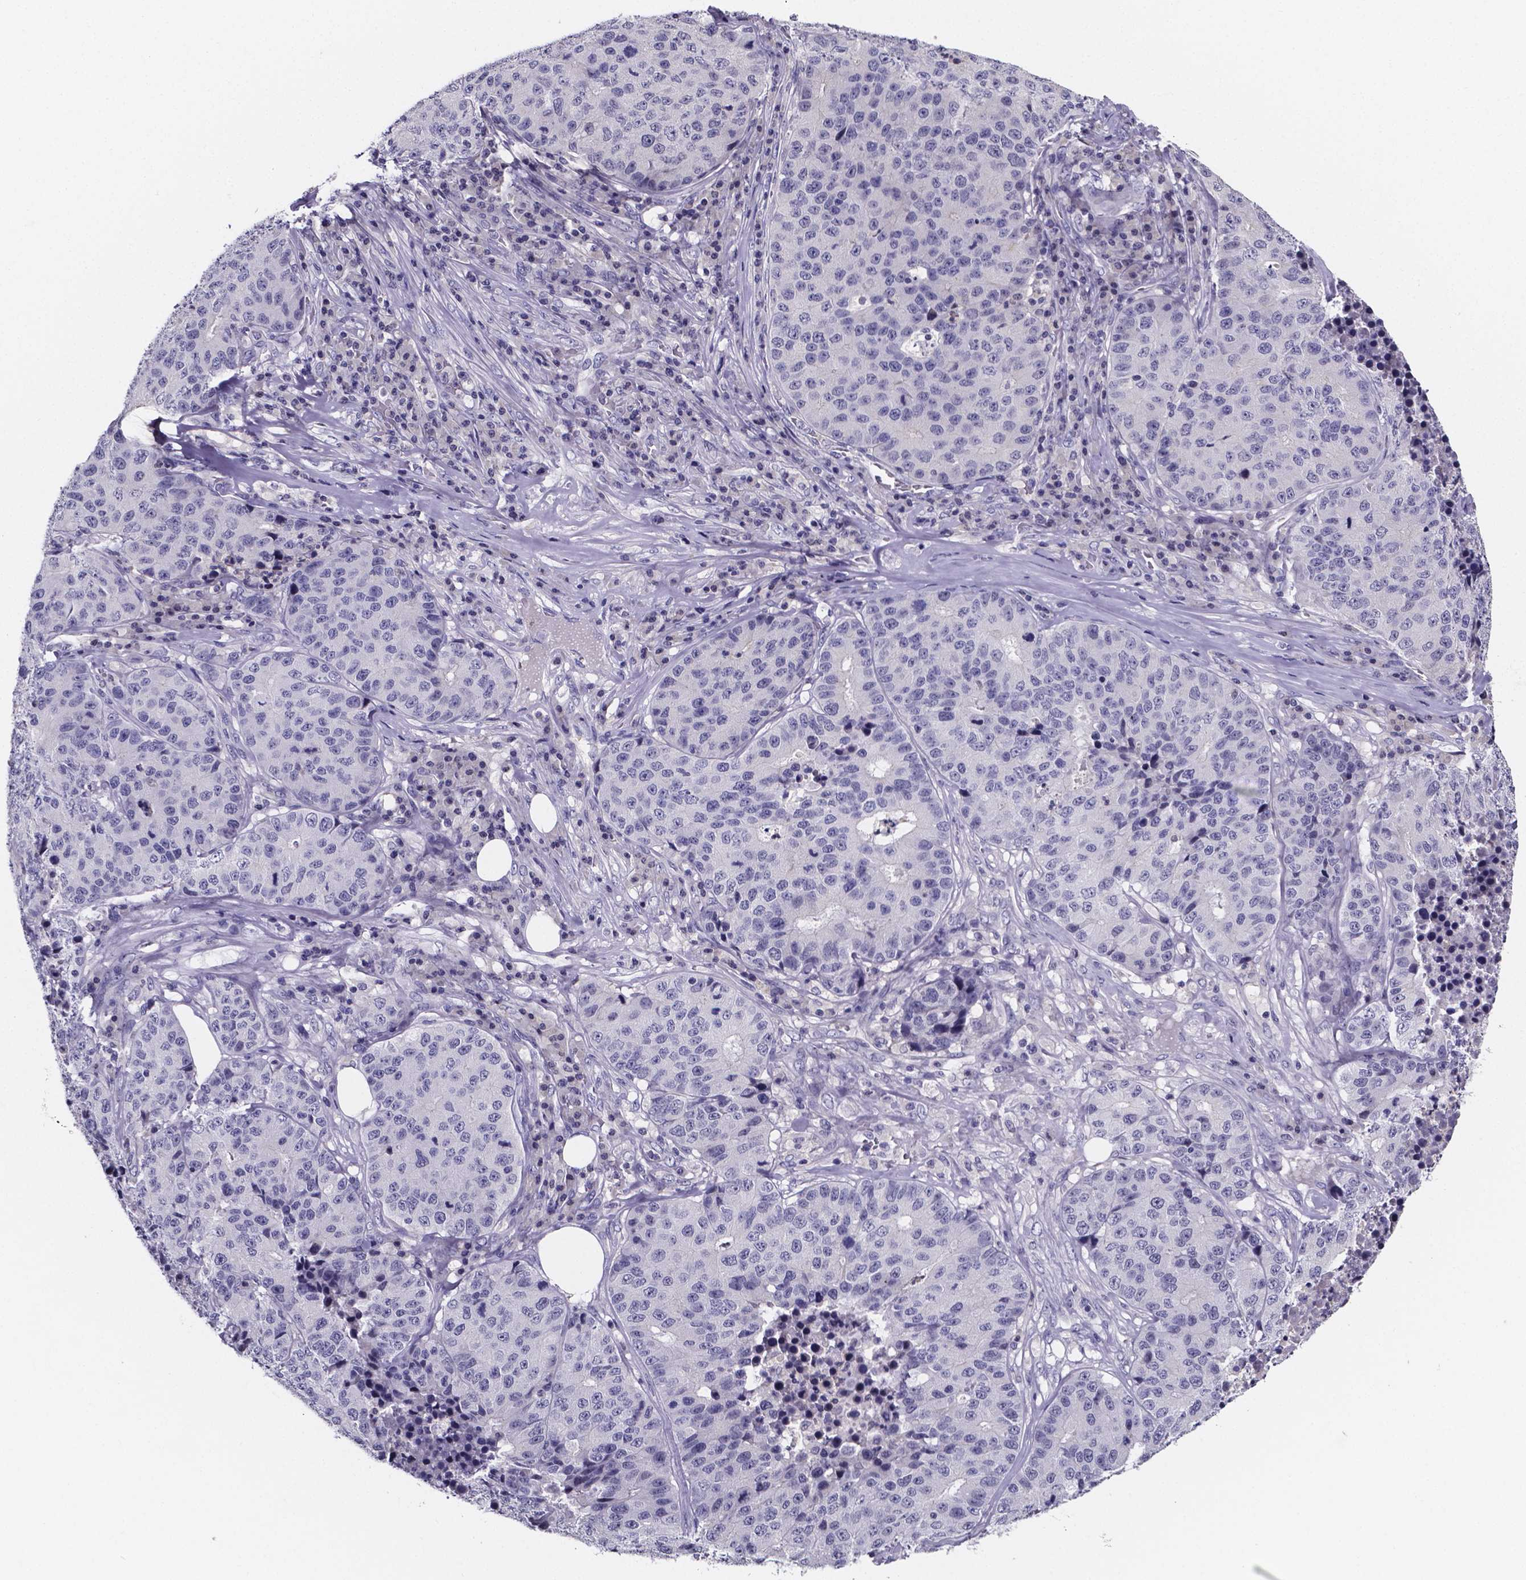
{"staining": {"intensity": "negative", "quantity": "none", "location": "none"}, "tissue": "stomach cancer", "cell_type": "Tumor cells", "image_type": "cancer", "snomed": [{"axis": "morphology", "description": "Adenocarcinoma, NOS"}, {"axis": "topography", "description": "Stomach"}], "caption": "Photomicrograph shows no significant protein staining in tumor cells of stomach adenocarcinoma.", "gene": "IZUMO1", "patient": {"sex": "male", "age": 71}}